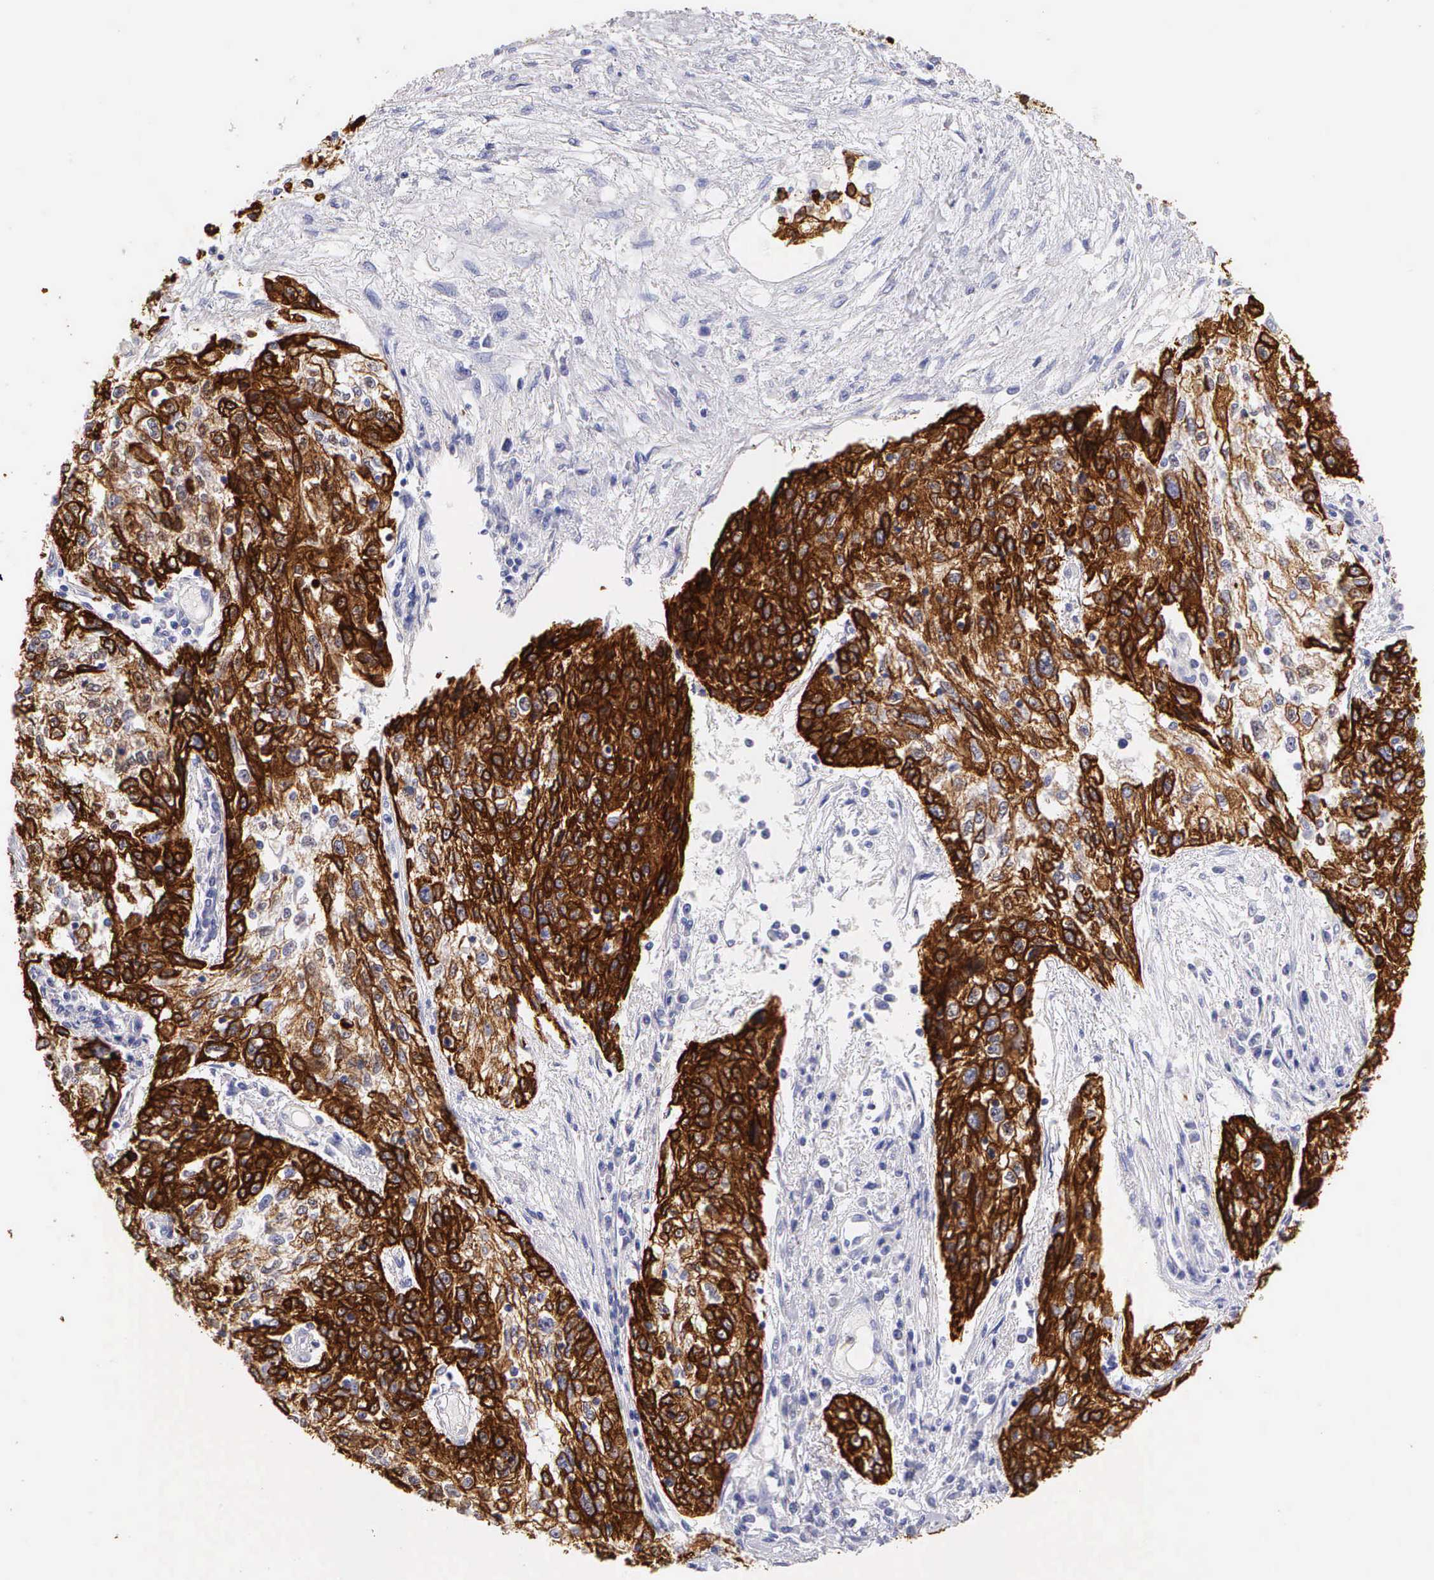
{"staining": {"intensity": "strong", "quantity": ">75%", "location": "cytoplasmic/membranous"}, "tissue": "cervical cancer", "cell_type": "Tumor cells", "image_type": "cancer", "snomed": [{"axis": "morphology", "description": "Squamous cell carcinoma, NOS"}, {"axis": "topography", "description": "Cervix"}], "caption": "Protein expression analysis of human cervical cancer reveals strong cytoplasmic/membranous expression in approximately >75% of tumor cells.", "gene": "KRT17", "patient": {"sex": "female", "age": 57}}